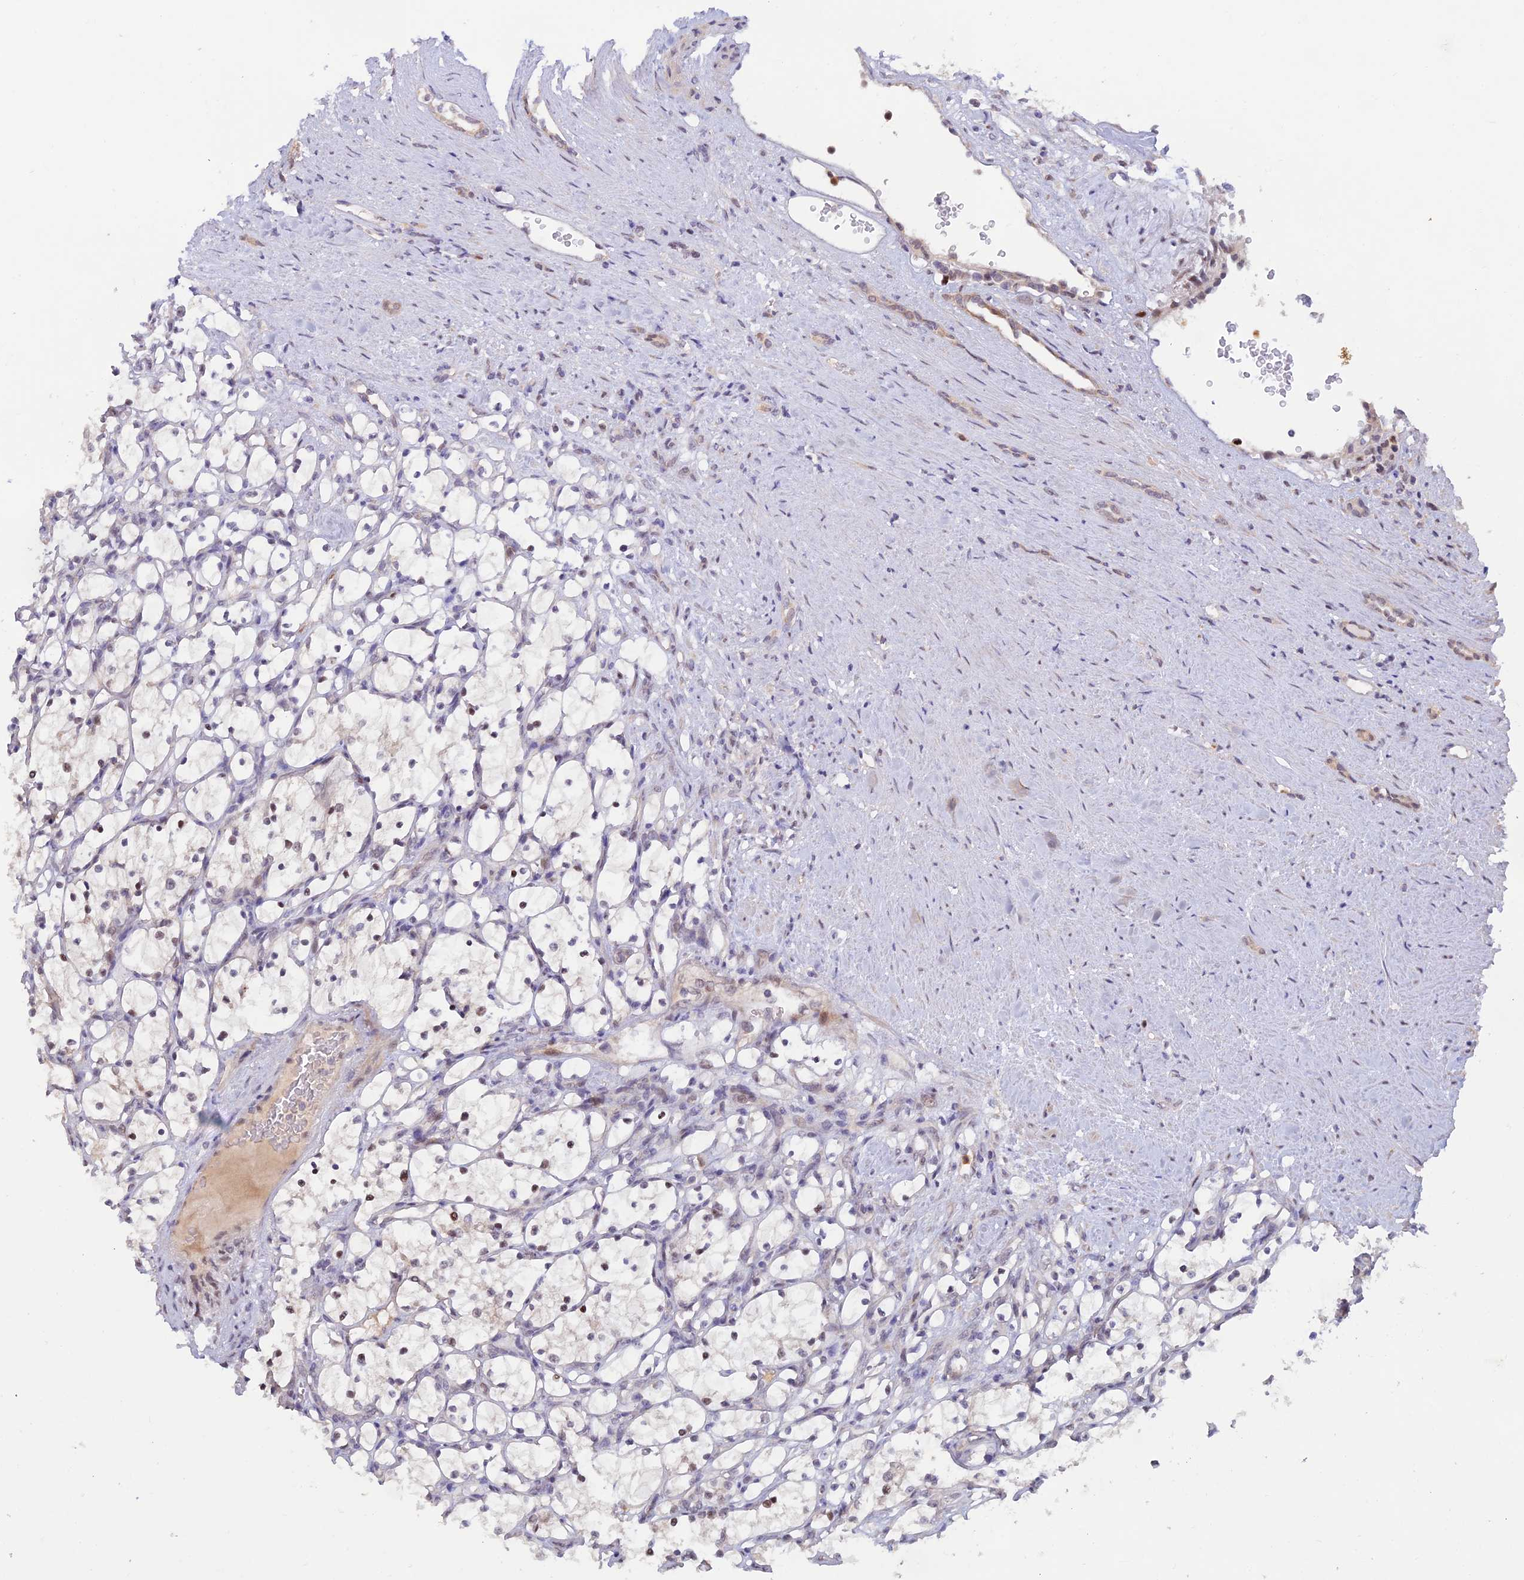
{"staining": {"intensity": "moderate", "quantity": "<25%", "location": "nuclear"}, "tissue": "renal cancer", "cell_type": "Tumor cells", "image_type": "cancer", "snomed": [{"axis": "morphology", "description": "Adenocarcinoma, NOS"}, {"axis": "topography", "description": "Kidney"}], "caption": "This histopathology image displays immunohistochemistry (IHC) staining of adenocarcinoma (renal), with low moderate nuclear staining in approximately <25% of tumor cells.", "gene": "FASTKD5", "patient": {"sex": "female", "age": 69}}